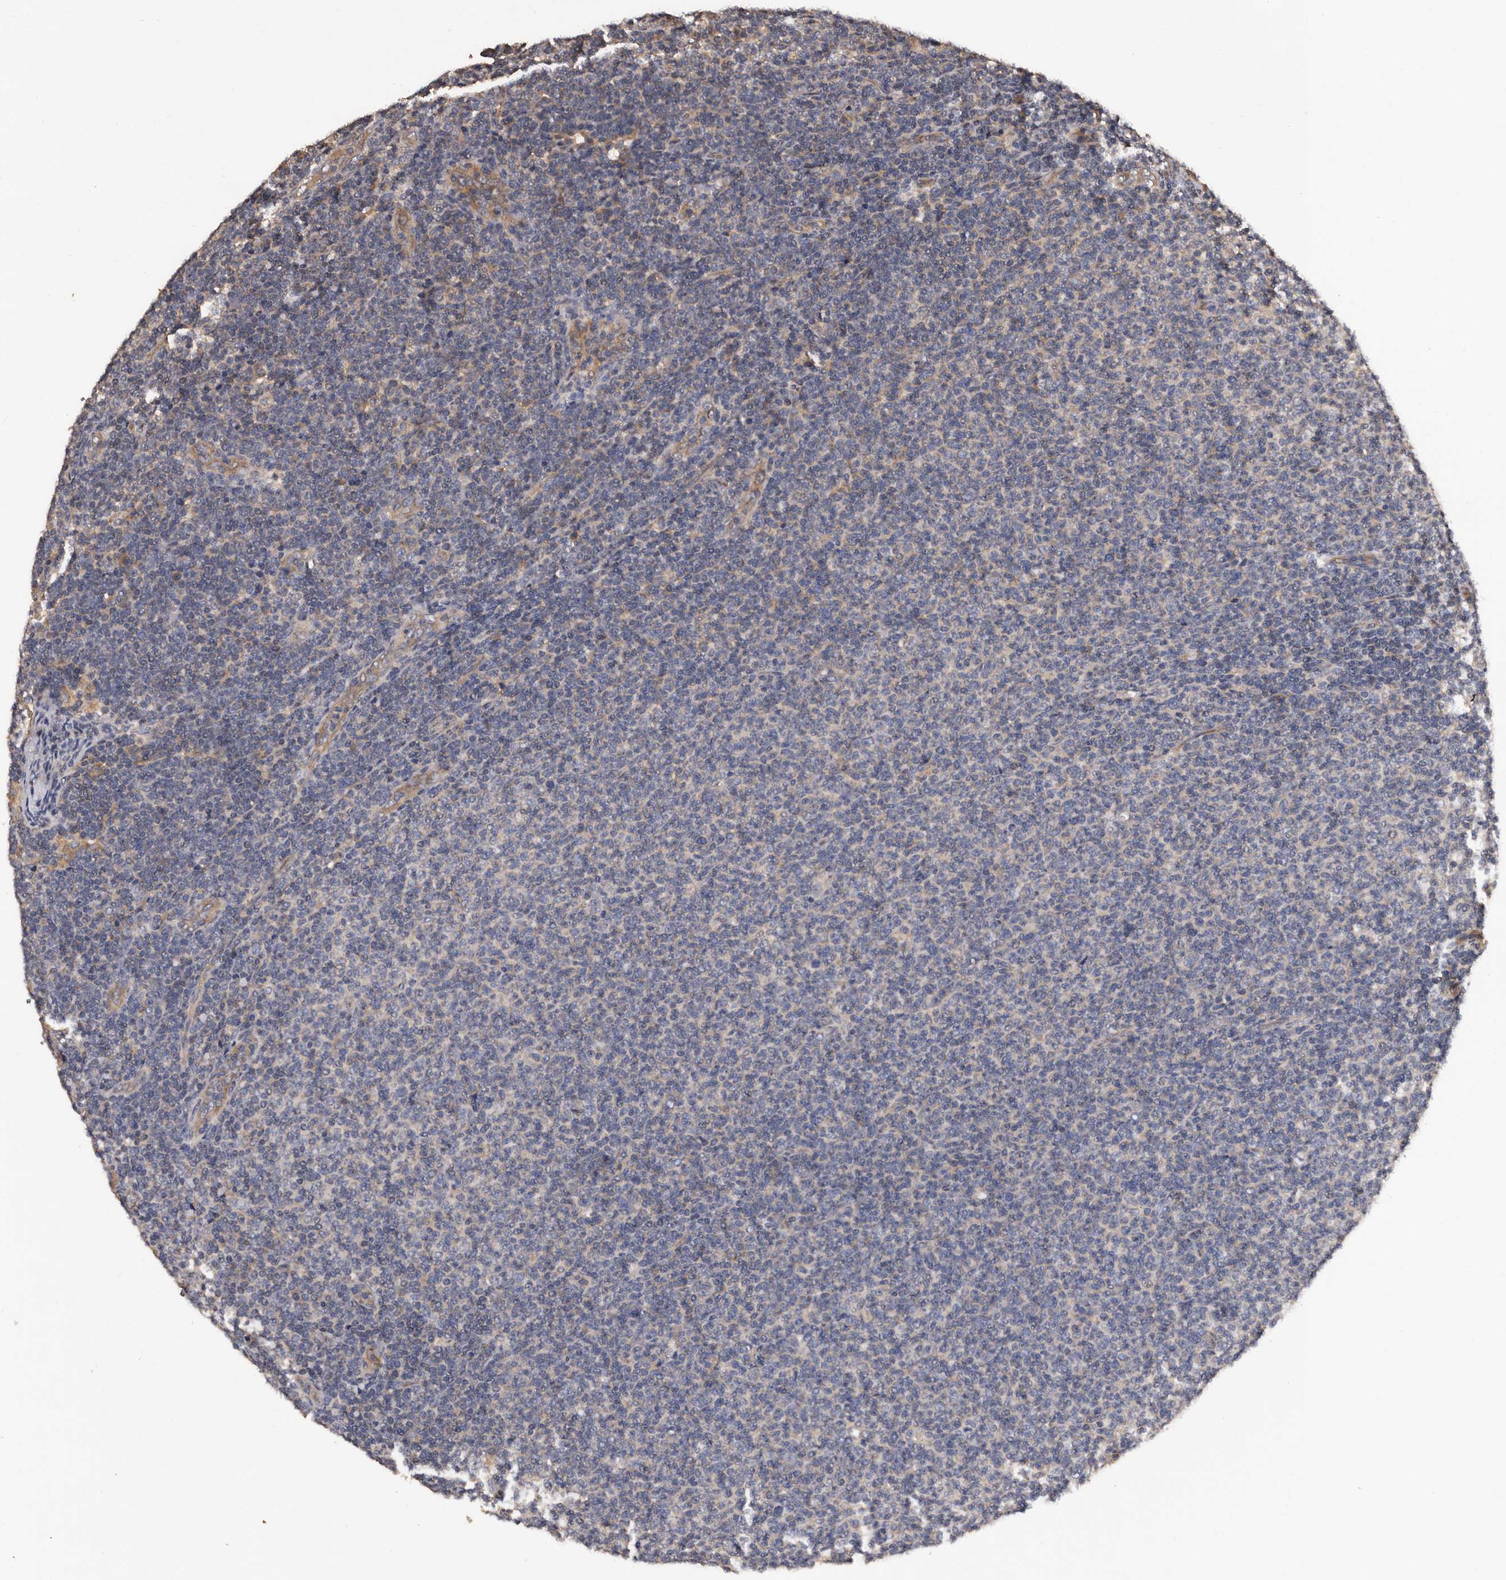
{"staining": {"intensity": "negative", "quantity": "none", "location": "none"}, "tissue": "lymphoma", "cell_type": "Tumor cells", "image_type": "cancer", "snomed": [{"axis": "morphology", "description": "Malignant lymphoma, non-Hodgkin's type, Low grade"}, {"axis": "topography", "description": "Lymph node"}], "caption": "This is a histopathology image of immunohistochemistry (IHC) staining of low-grade malignant lymphoma, non-Hodgkin's type, which shows no expression in tumor cells.", "gene": "ADCK5", "patient": {"sex": "male", "age": 66}}